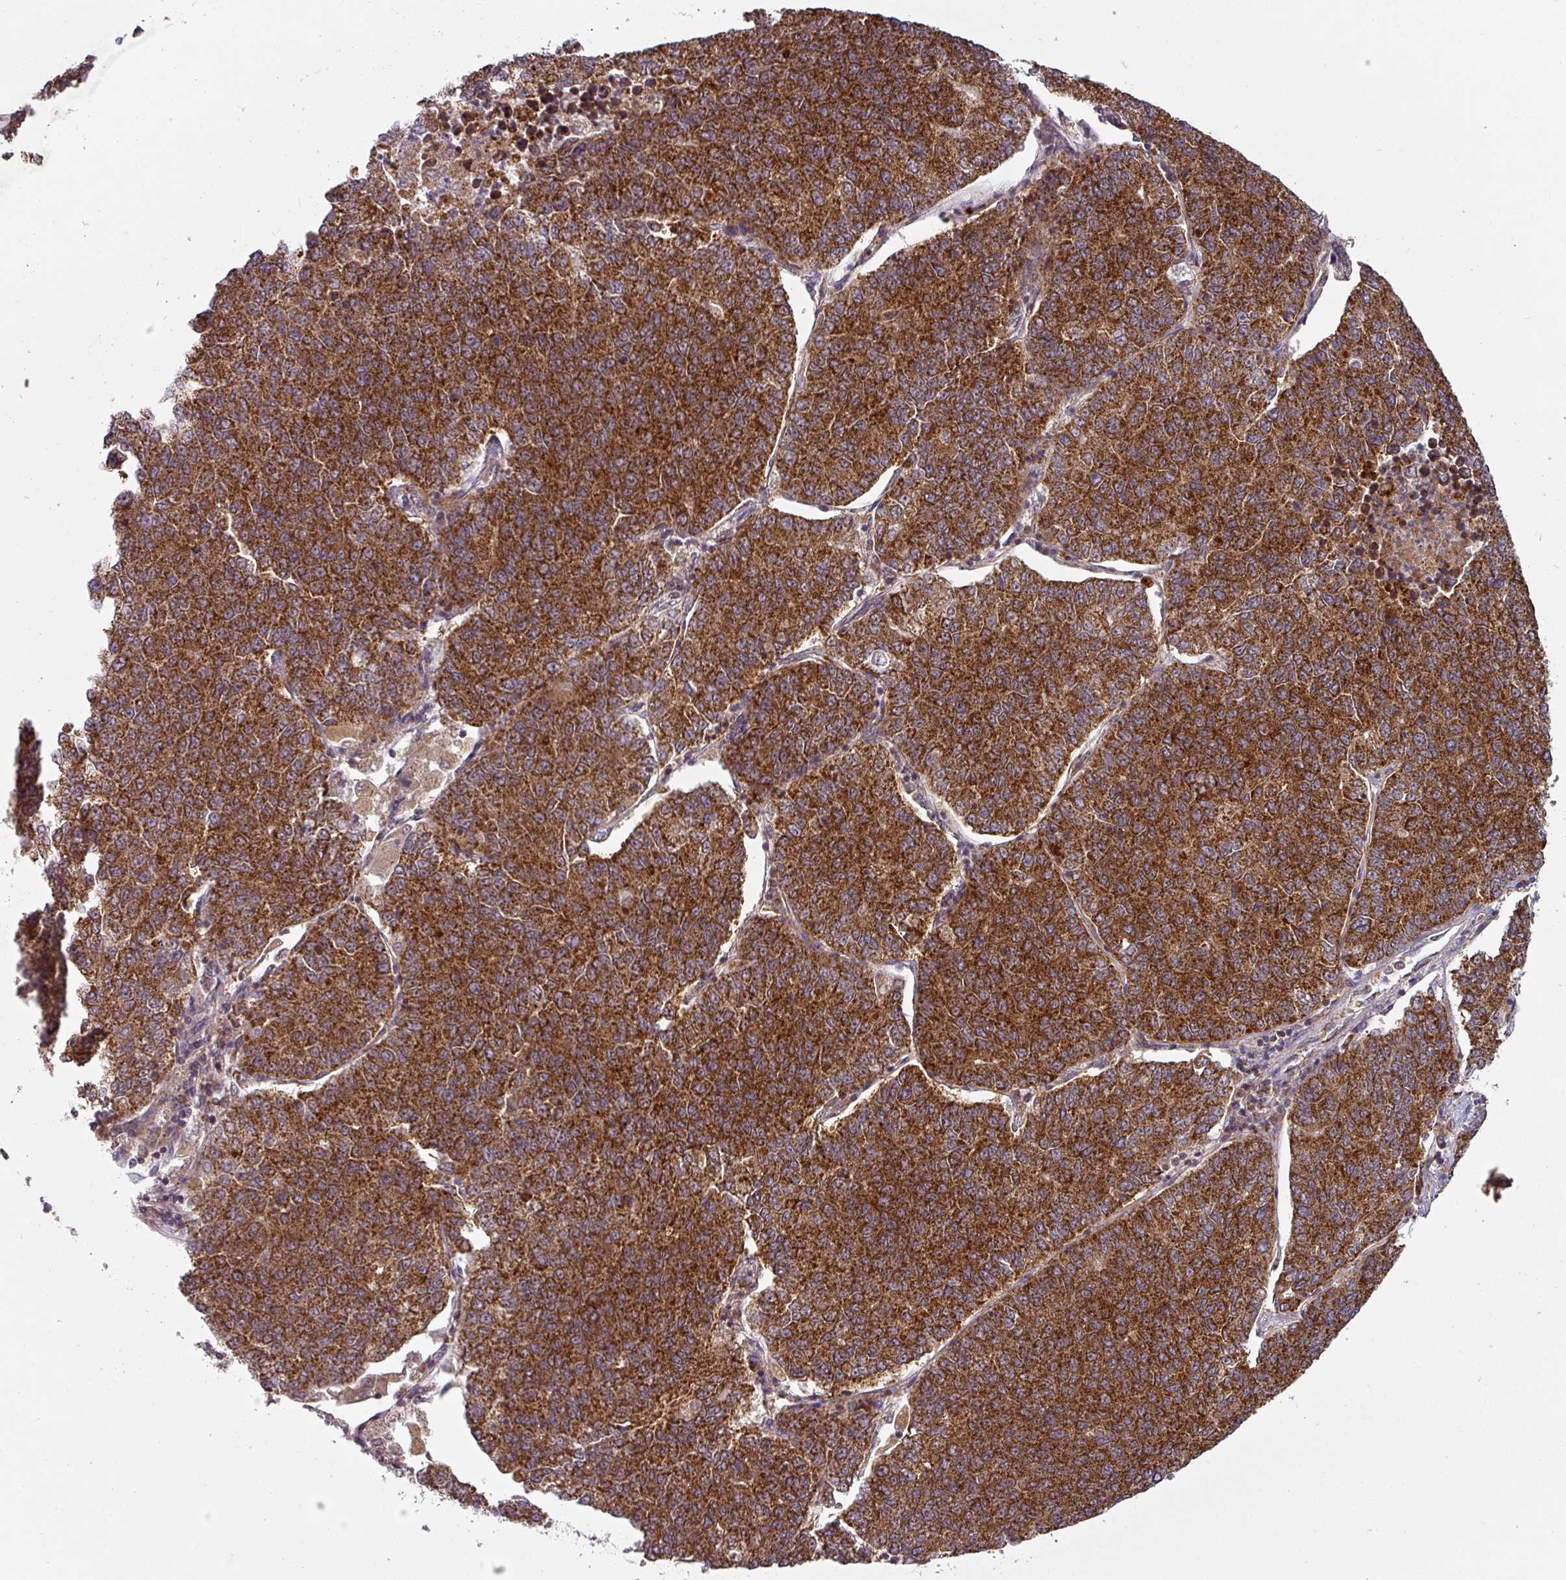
{"staining": {"intensity": "strong", "quantity": ">75%", "location": "cytoplasmic/membranous"}, "tissue": "lung cancer", "cell_type": "Tumor cells", "image_type": "cancer", "snomed": [{"axis": "morphology", "description": "Adenocarcinoma, NOS"}, {"axis": "topography", "description": "Lung"}], "caption": "Protein staining exhibits strong cytoplasmic/membranous staining in approximately >75% of tumor cells in lung cancer. (DAB = brown stain, brightfield microscopy at high magnification).", "gene": "MRPS16", "patient": {"sex": "male", "age": 49}}